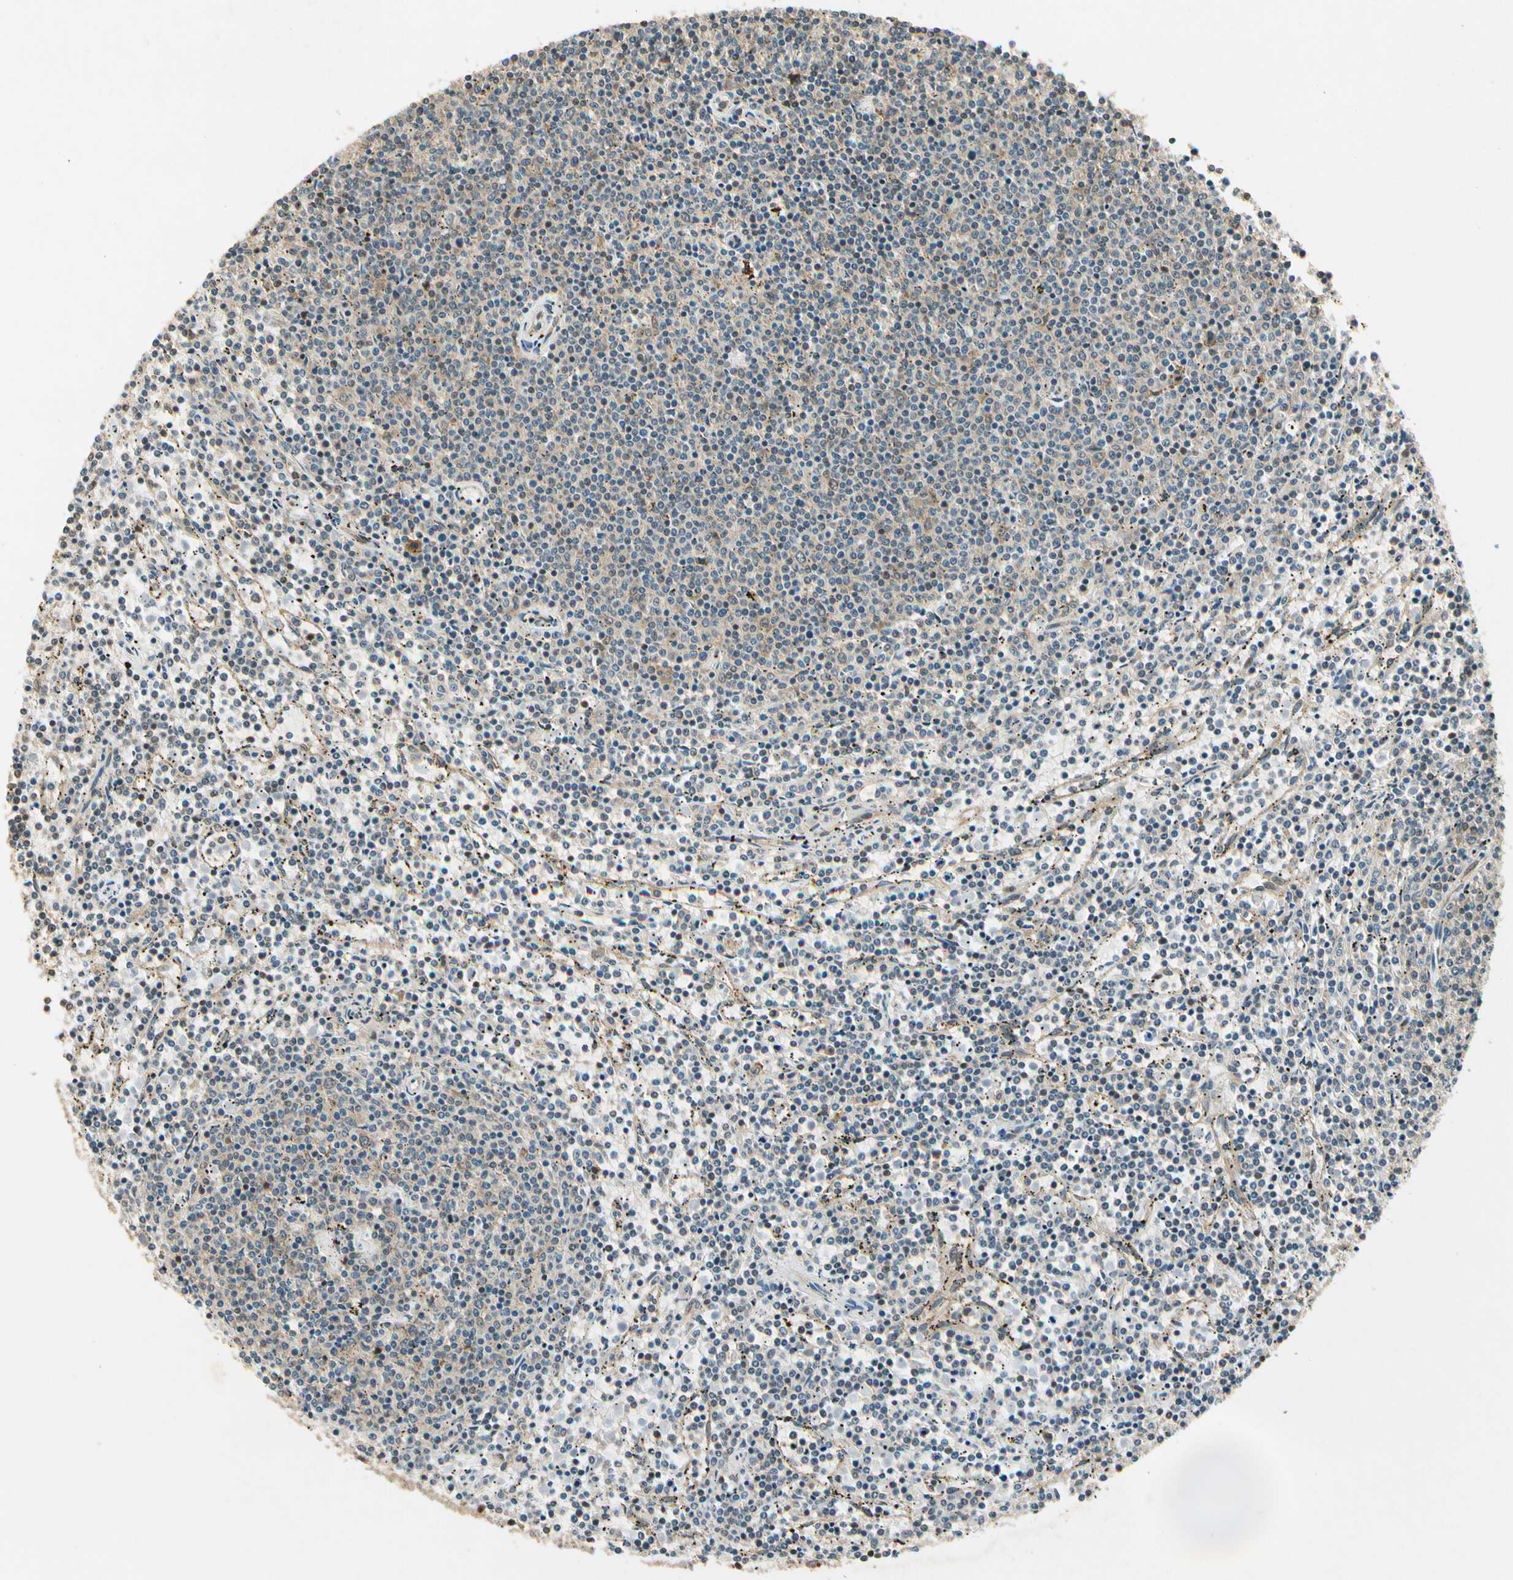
{"staining": {"intensity": "weak", "quantity": "25%-75%", "location": "cytoplasmic/membranous"}, "tissue": "lymphoma", "cell_type": "Tumor cells", "image_type": "cancer", "snomed": [{"axis": "morphology", "description": "Malignant lymphoma, non-Hodgkin's type, Low grade"}, {"axis": "topography", "description": "Spleen"}], "caption": "Immunohistochemistry (IHC) micrograph of neoplastic tissue: human malignant lymphoma, non-Hodgkin's type (low-grade) stained using IHC demonstrates low levels of weak protein expression localized specifically in the cytoplasmic/membranous of tumor cells, appearing as a cytoplasmic/membranous brown color.", "gene": "EIF1AX", "patient": {"sex": "female", "age": 50}}